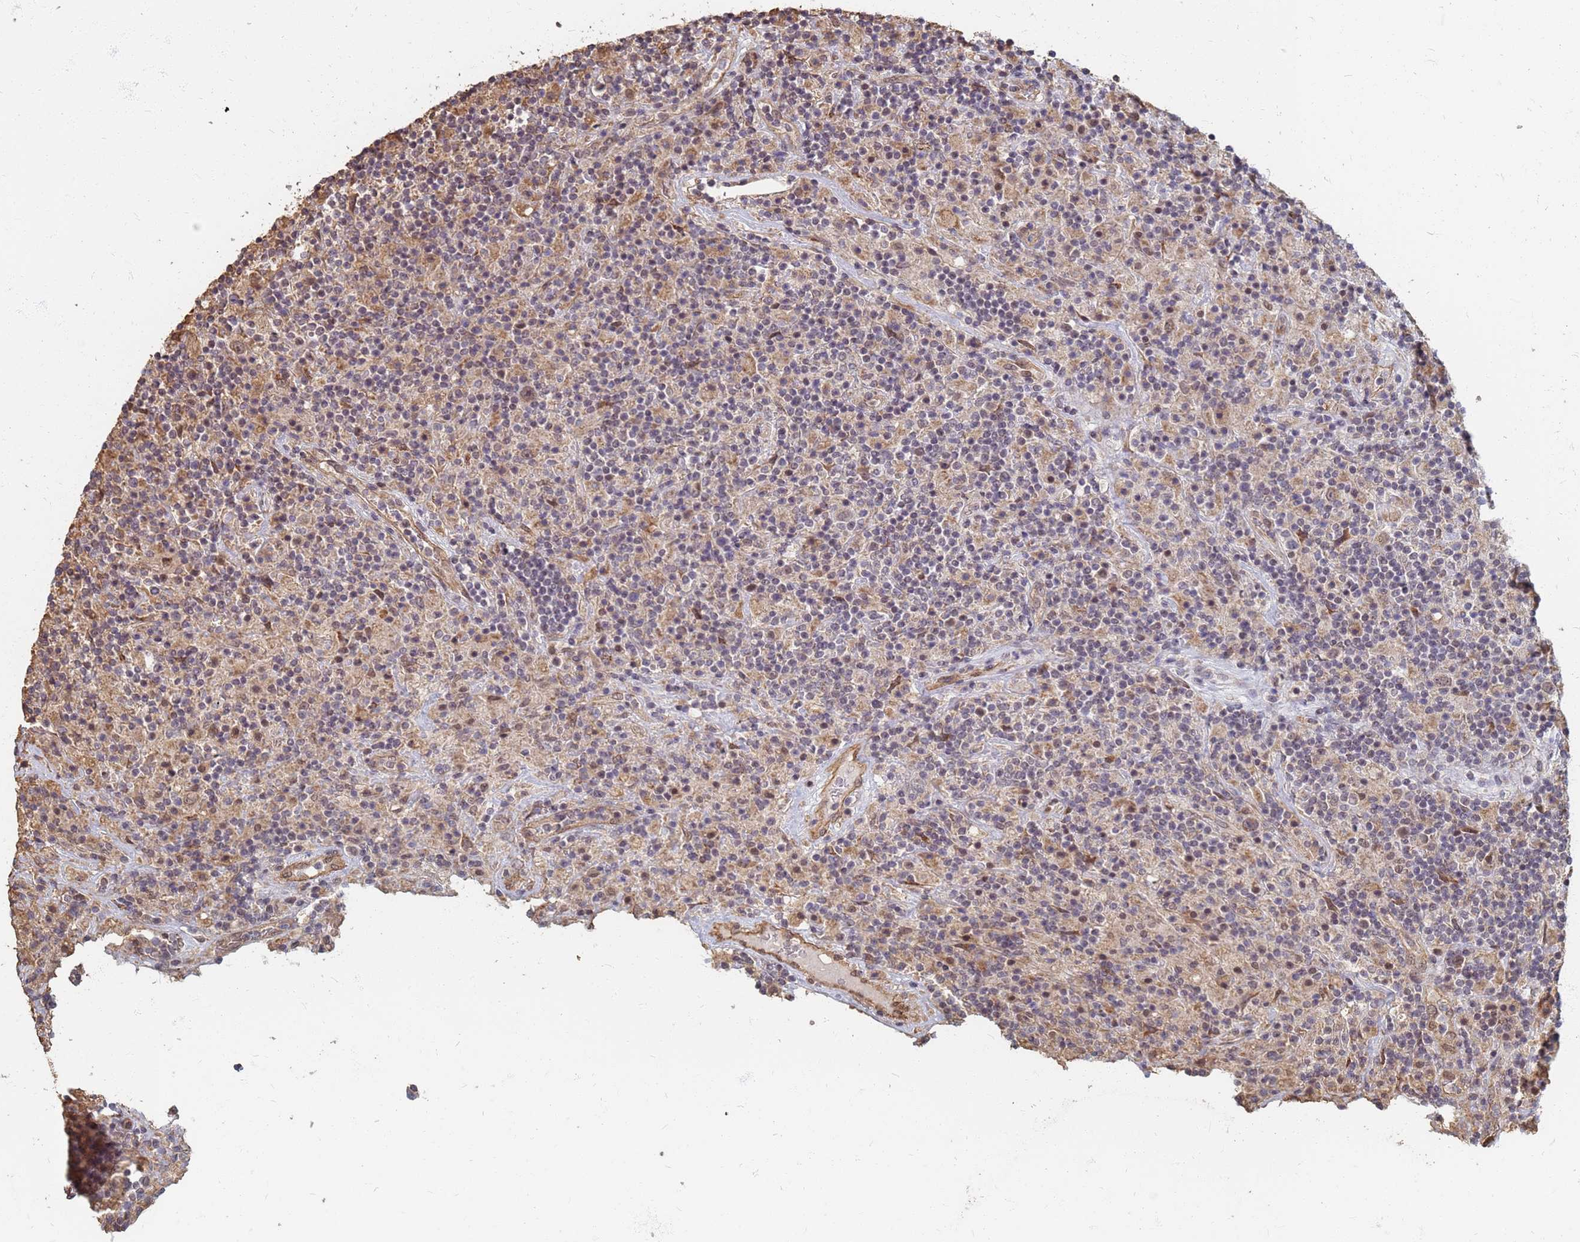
{"staining": {"intensity": "weak", "quantity": ">75%", "location": "nuclear"}, "tissue": "lymphoma", "cell_type": "Tumor cells", "image_type": "cancer", "snomed": [{"axis": "morphology", "description": "Hodgkin's disease, NOS"}, {"axis": "topography", "description": "Lymph node"}], "caption": "There is low levels of weak nuclear expression in tumor cells of lymphoma, as demonstrated by immunohistochemical staining (brown color).", "gene": "ITGB4", "patient": {"sex": "male", "age": 70}}